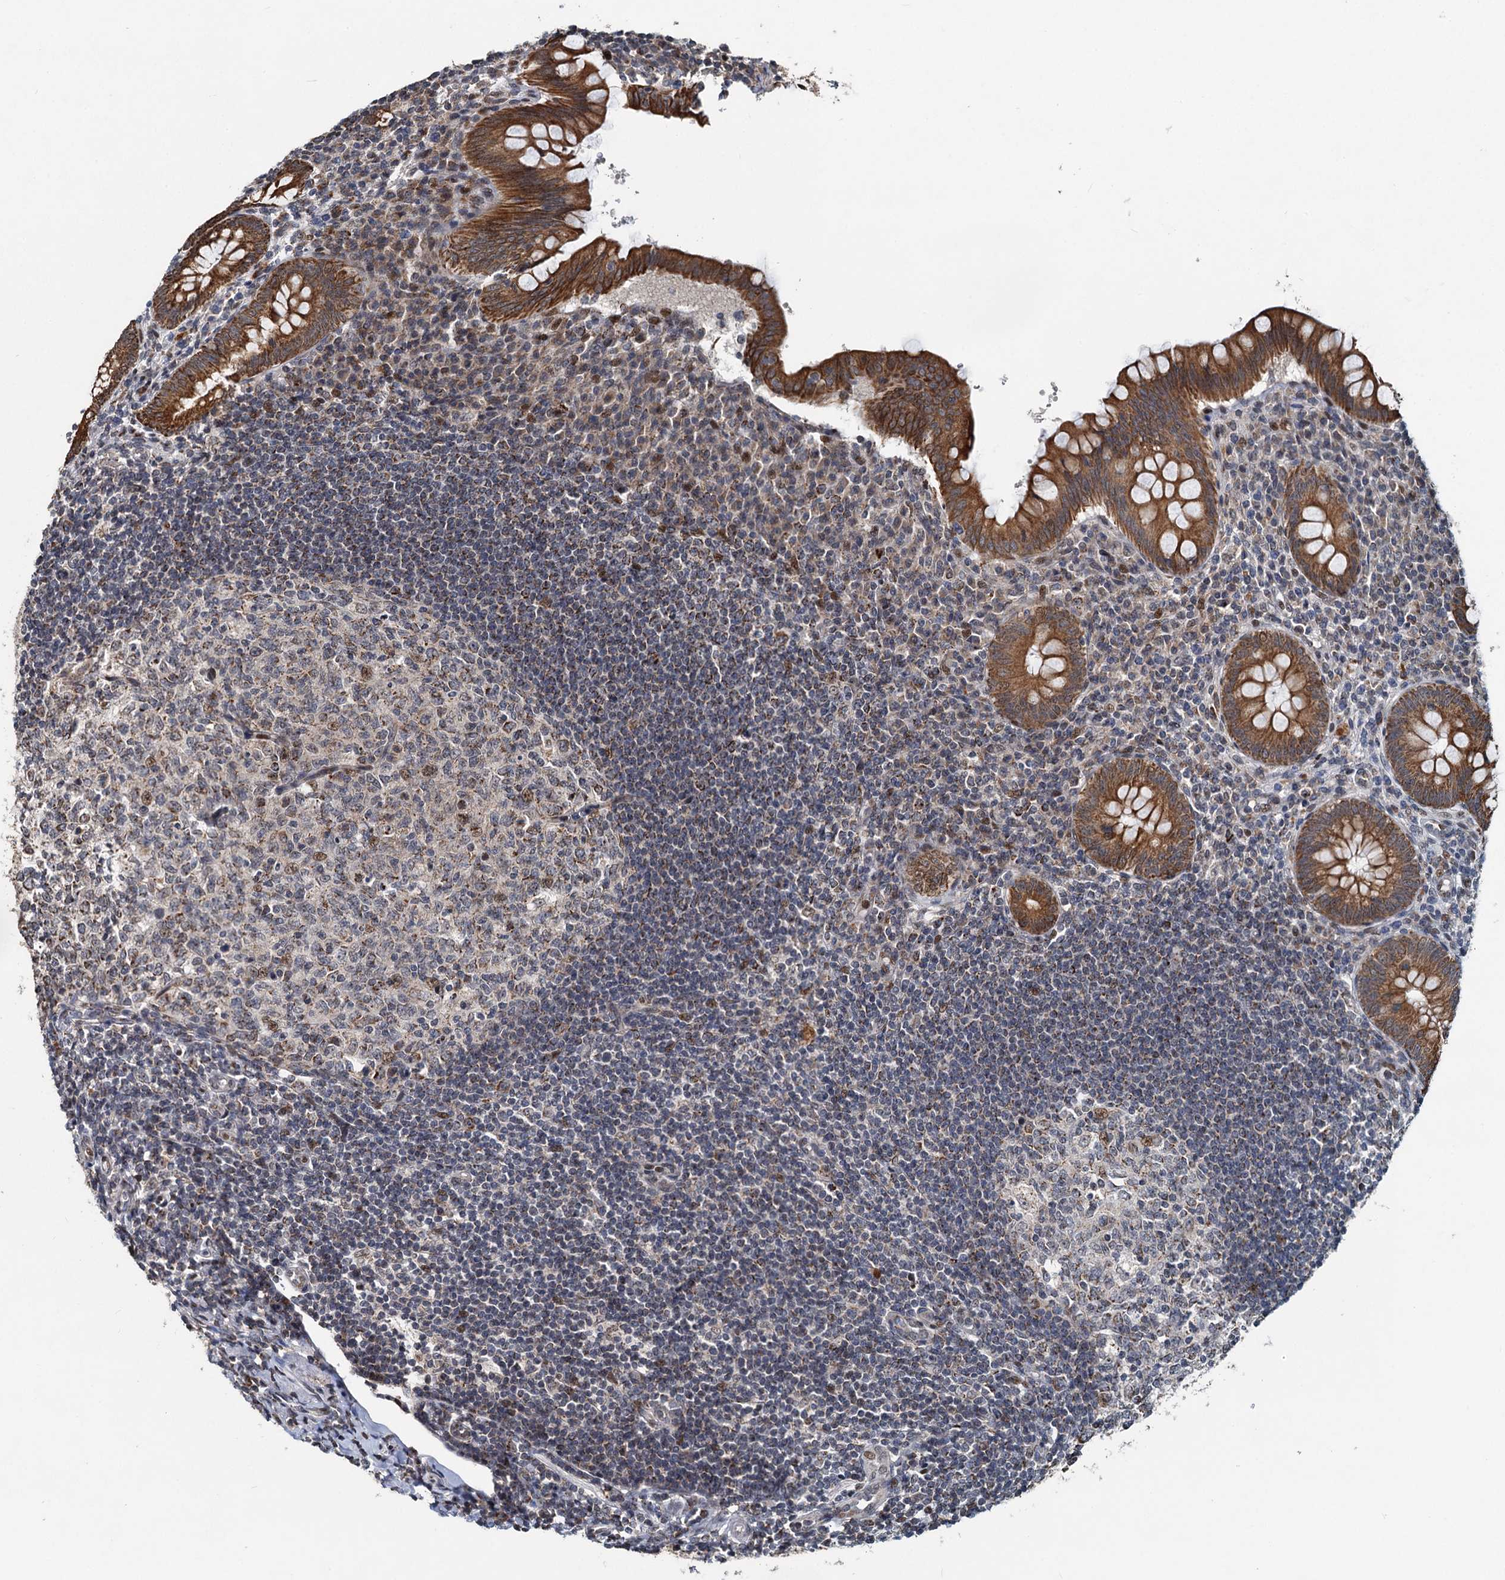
{"staining": {"intensity": "strong", "quantity": ">75%", "location": "cytoplasmic/membranous"}, "tissue": "appendix", "cell_type": "Glandular cells", "image_type": "normal", "snomed": [{"axis": "morphology", "description": "Normal tissue, NOS"}, {"axis": "topography", "description": "Appendix"}], "caption": "IHC histopathology image of normal appendix: appendix stained using immunohistochemistry (IHC) demonstrates high levels of strong protein expression localized specifically in the cytoplasmic/membranous of glandular cells, appearing as a cytoplasmic/membranous brown color.", "gene": "RITA1", "patient": {"sex": "female", "age": 33}}